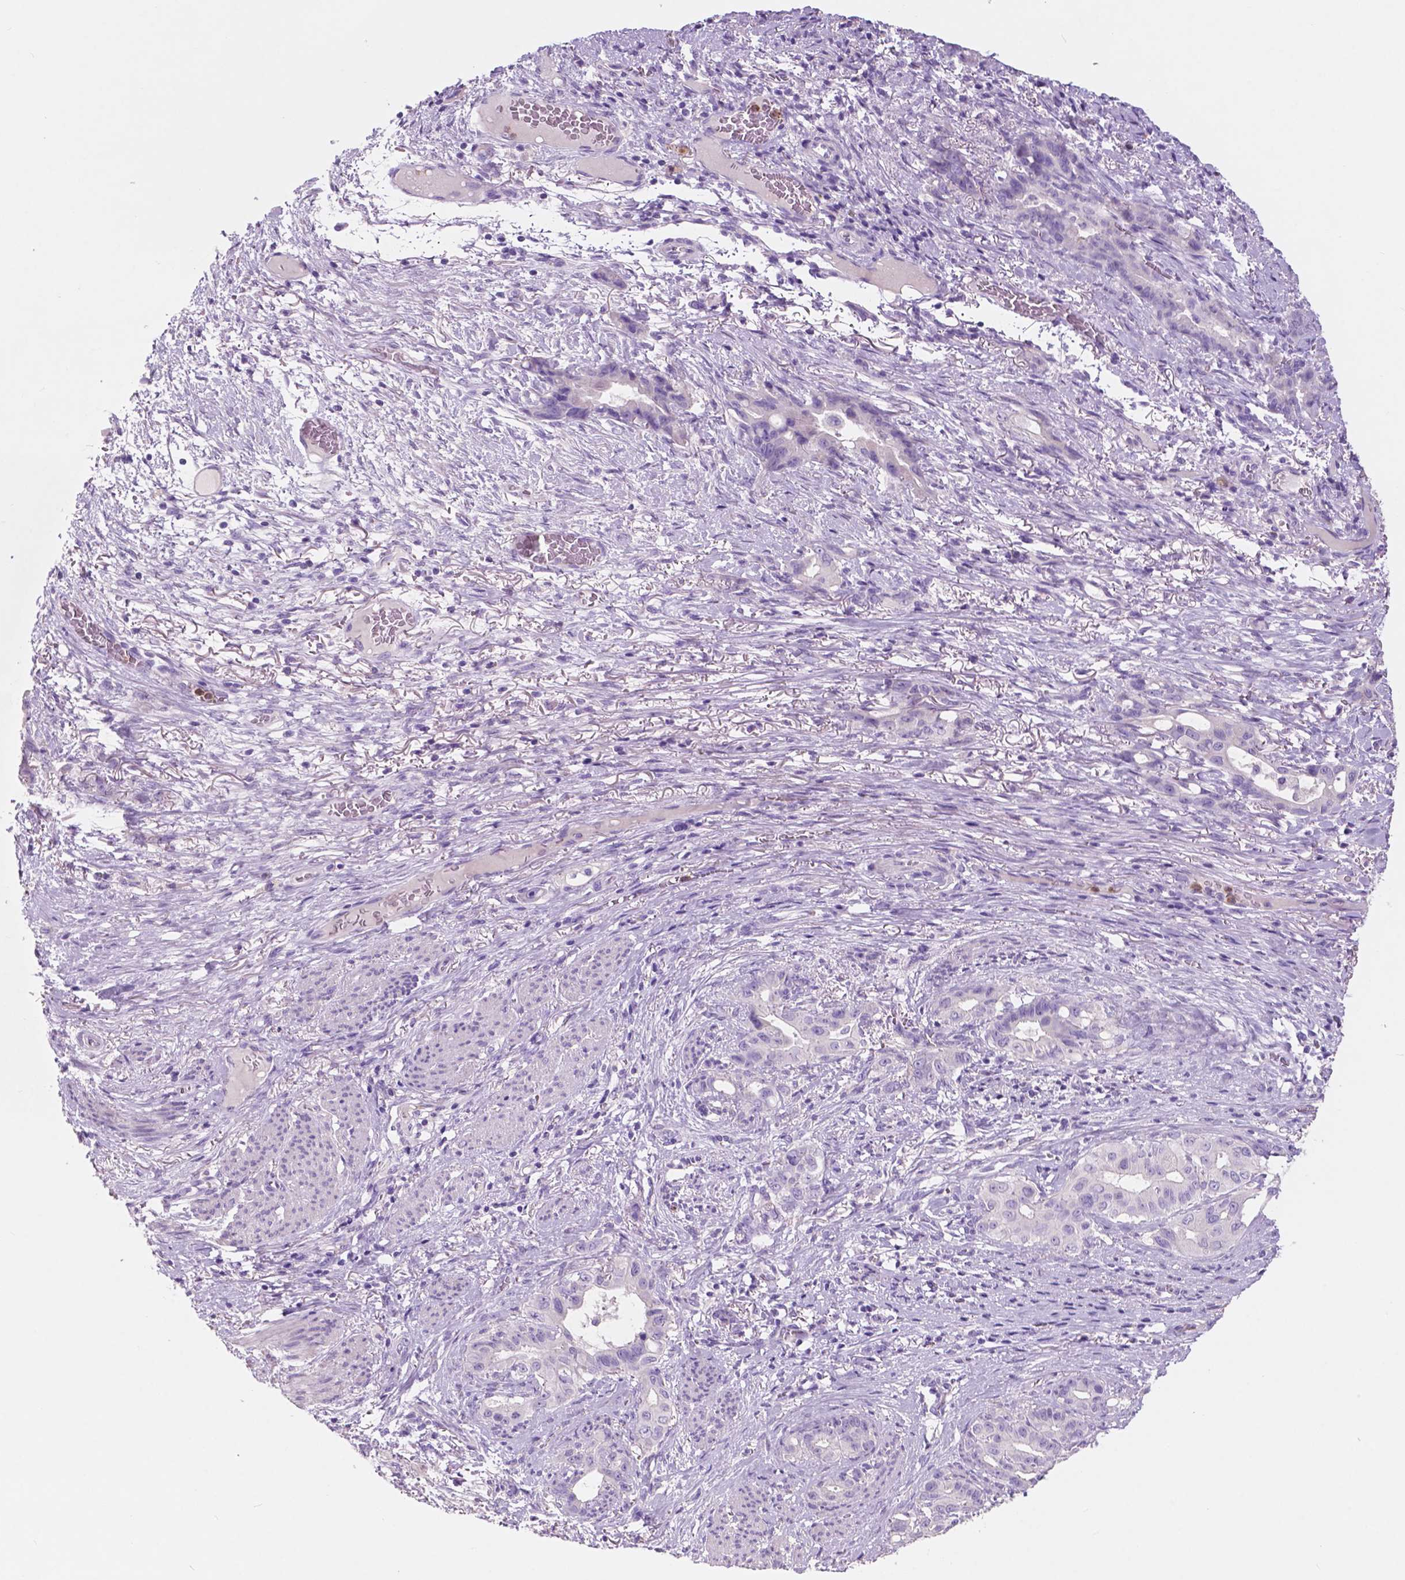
{"staining": {"intensity": "negative", "quantity": "none", "location": "none"}, "tissue": "stomach cancer", "cell_type": "Tumor cells", "image_type": "cancer", "snomed": [{"axis": "morphology", "description": "Normal tissue, NOS"}, {"axis": "morphology", "description": "Adenocarcinoma, NOS"}, {"axis": "topography", "description": "Esophagus"}, {"axis": "topography", "description": "Stomach, upper"}], "caption": "This photomicrograph is of stomach cancer (adenocarcinoma) stained with IHC to label a protein in brown with the nuclei are counter-stained blue. There is no staining in tumor cells. (Stains: DAB immunohistochemistry with hematoxylin counter stain, Microscopy: brightfield microscopy at high magnification).", "gene": "CUZD1", "patient": {"sex": "male", "age": 62}}